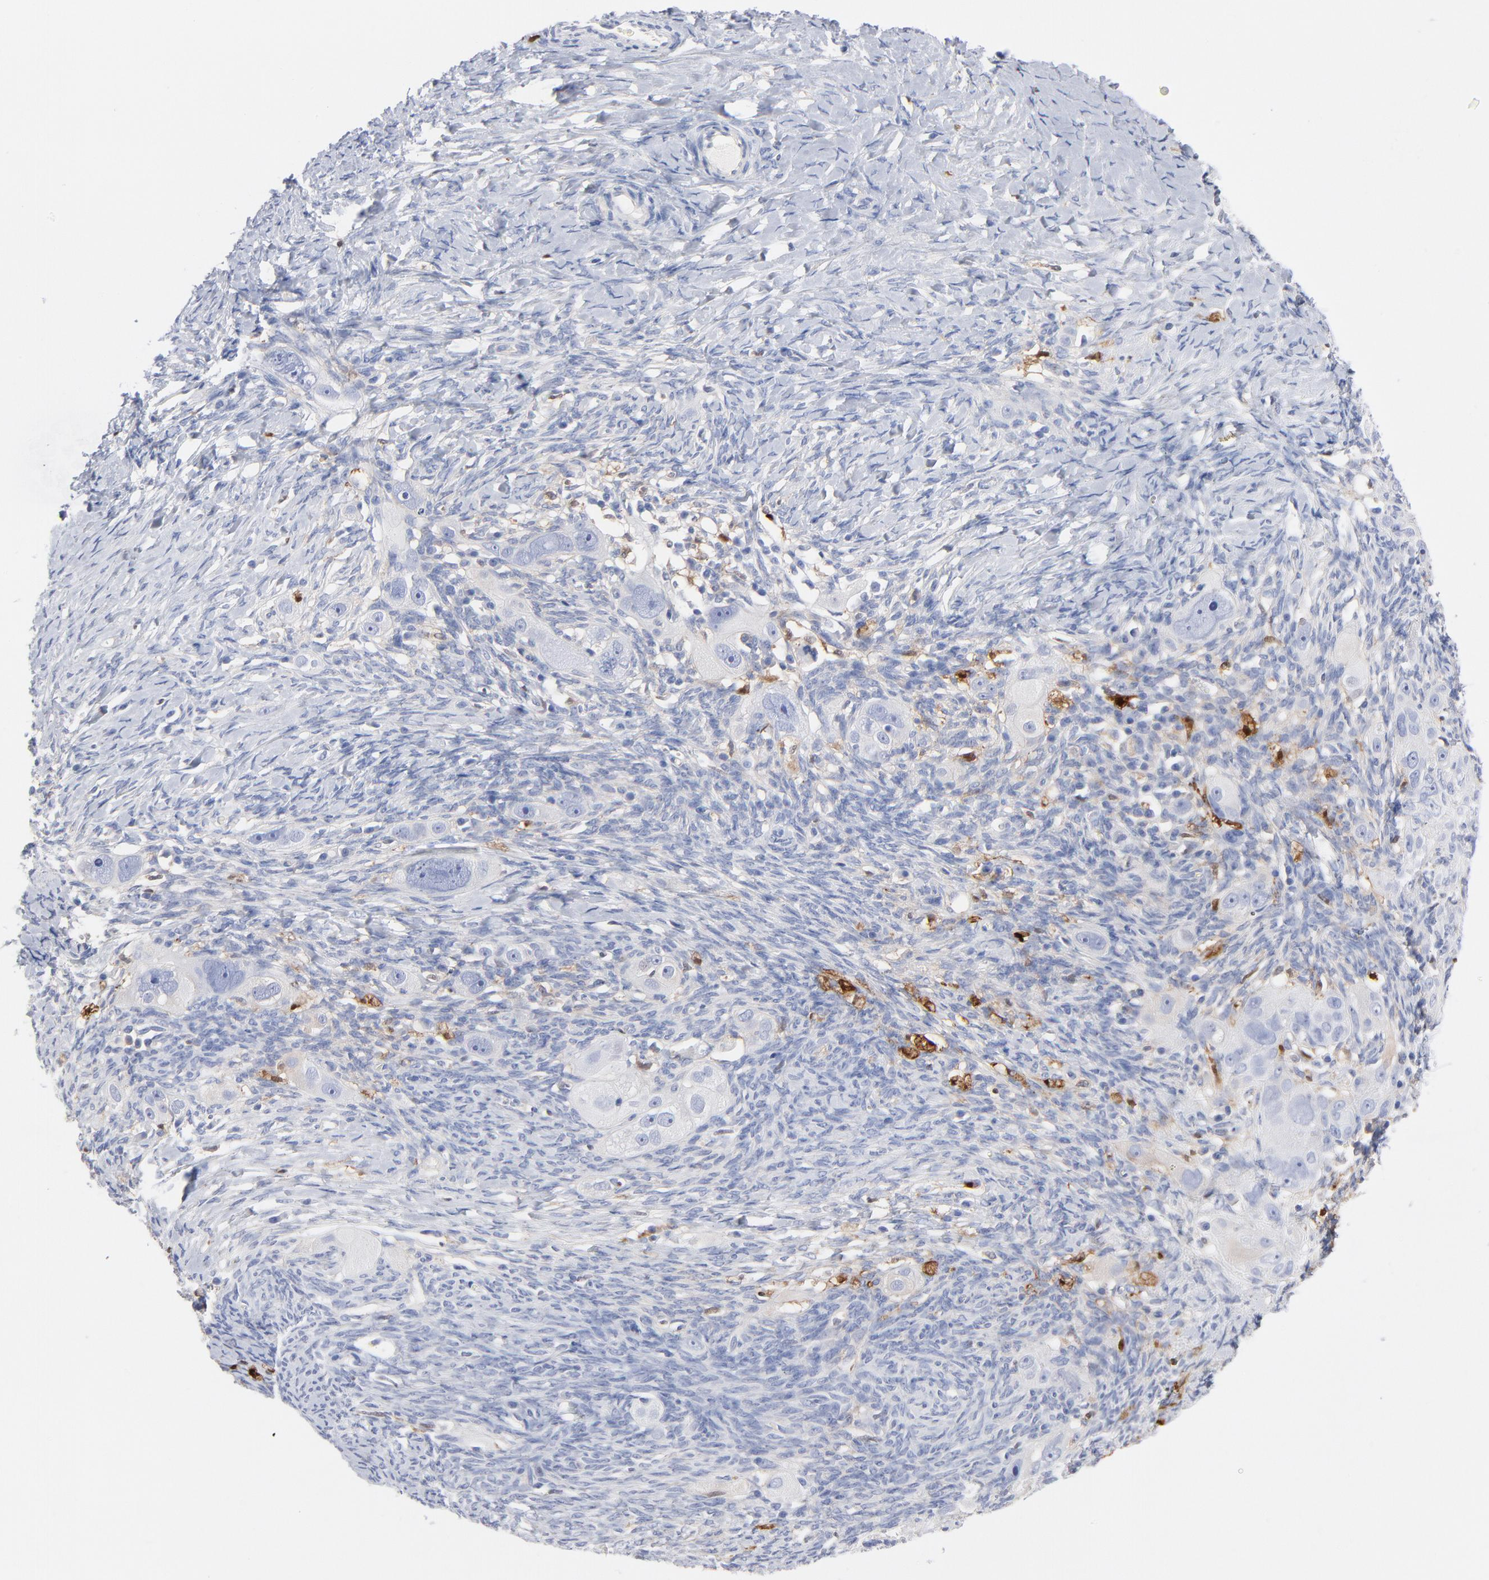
{"staining": {"intensity": "negative", "quantity": "none", "location": "none"}, "tissue": "ovarian cancer", "cell_type": "Tumor cells", "image_type": "cancer", "snomed": [{"axis": "morphology", "description": "Normal tissue, NOS"}, {"axis": "morphology", "description": "Cystadenocarcinoma, serous, NOS"}, {"axis": "topography", "description": "Ovary"}], "caption": "Micrograph shows no protein expression in tumor cells of ovarian serous cystadenocarcinoma tissue.", "gene": "IFIT2", "patient": {"sex": "female", "age": 62}}